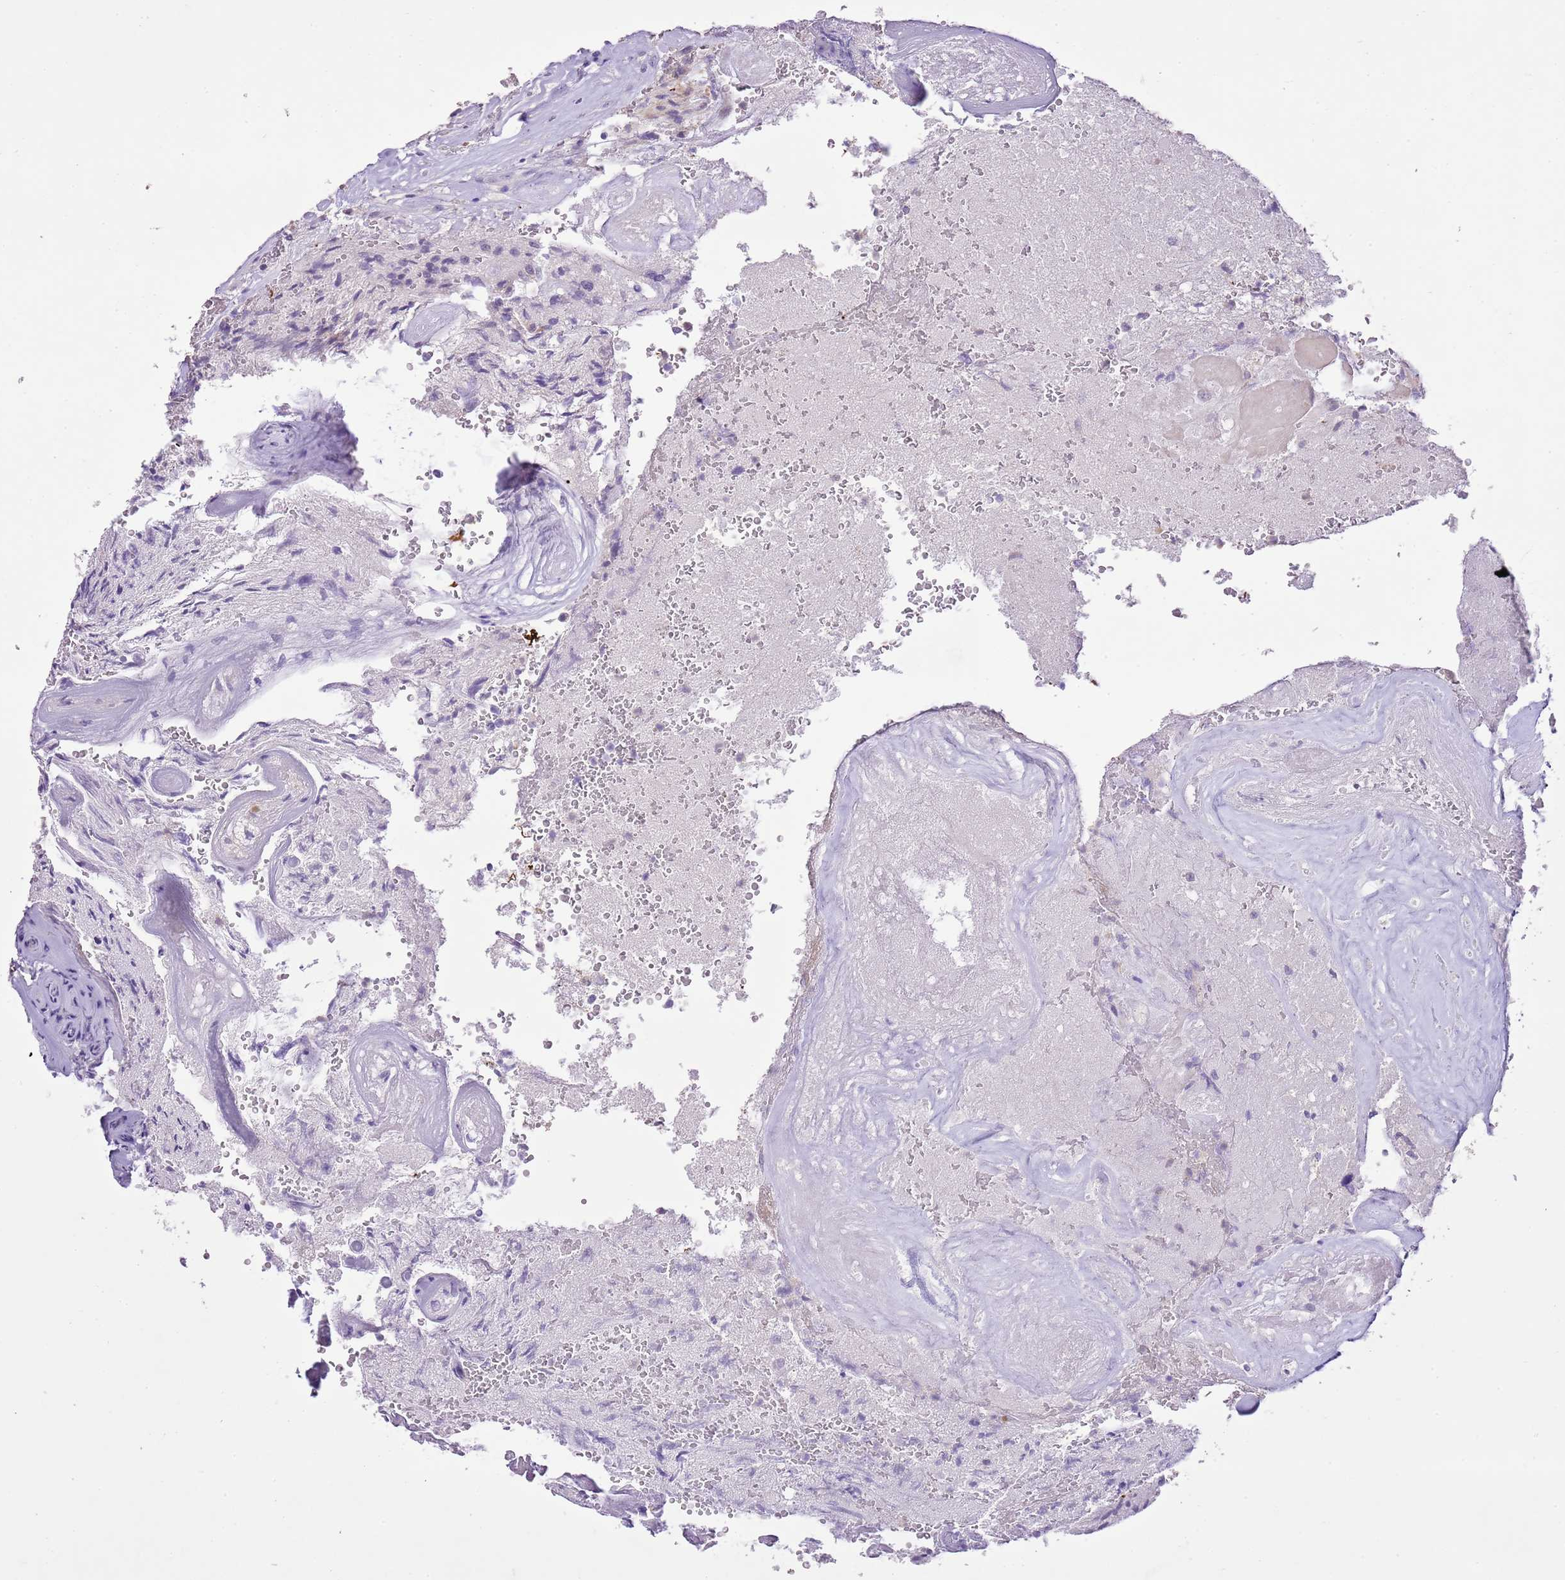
{"staining": {"intensity": "negative", "quantity": "none", "location": "none"}, "tissue": "glioma", "cell_type": "Tumor cells", "image_type": "cancer", "snomed": [{"axis": "morphology", "description": "Normal tissue, NOS"}, {"axis": "morphology", "description": "Glioma, malignant, High grade"}, {"axis": "topography", "description": "Cerebral cortex"}], "caption": "Tumor cells show no significant protein staining in glioma.", "gene": "XPO7", "patient": {"sex": "male", "age": 56}}